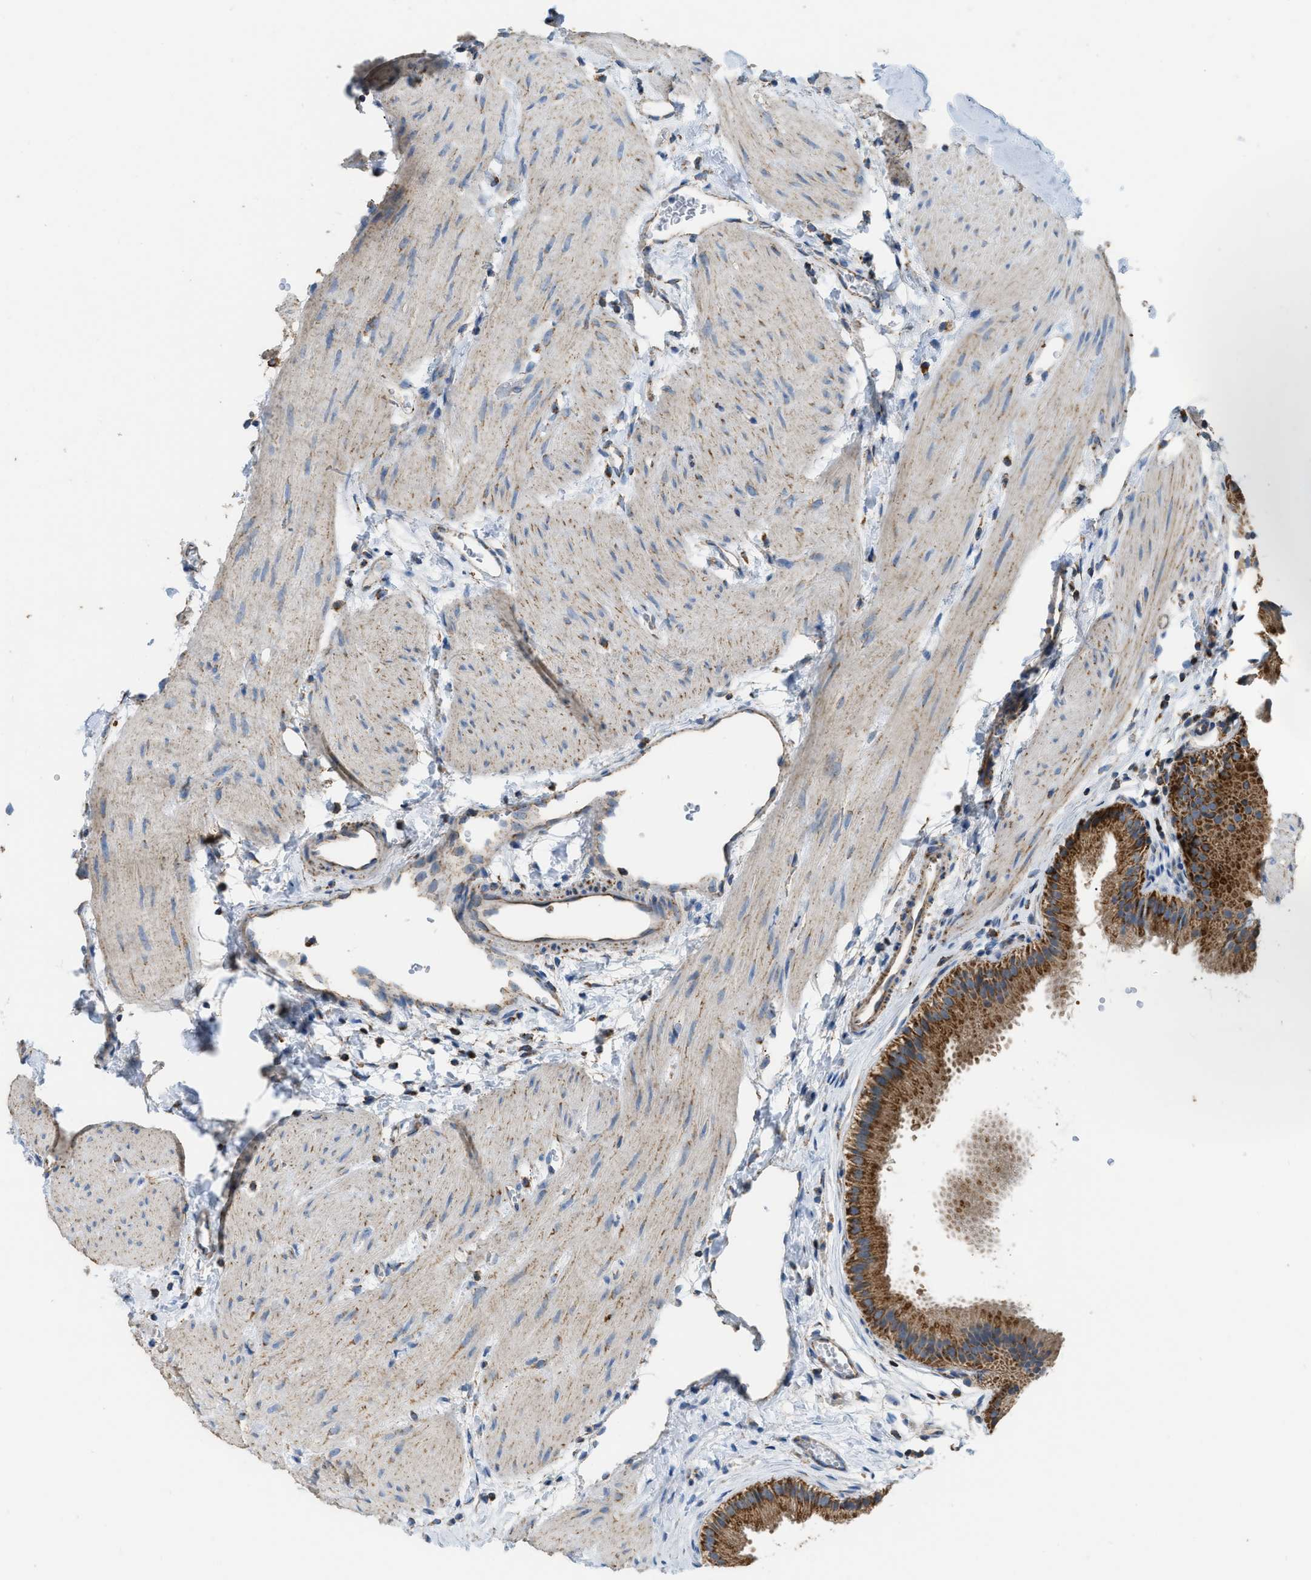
{"staining": {"intensity": "strong", "quantity": ">75%", "location": "cytoplasmic/membranous"}, "tissue": "gallbladder", "cell_type": "Glandular cells", "image_type": "normal", "snomed": [{"axis": "morphology", "description": "Normal tissue, NOS"}, {"axis": "topography", "description": "Gallbladder"}], "caption": "Strong cytoplasmic/membranous positivity is seen in about >75% of glandular cells in benign gallbladder.", "gene": "ETFB", "patient": {"sex": "female", "age": 26}}